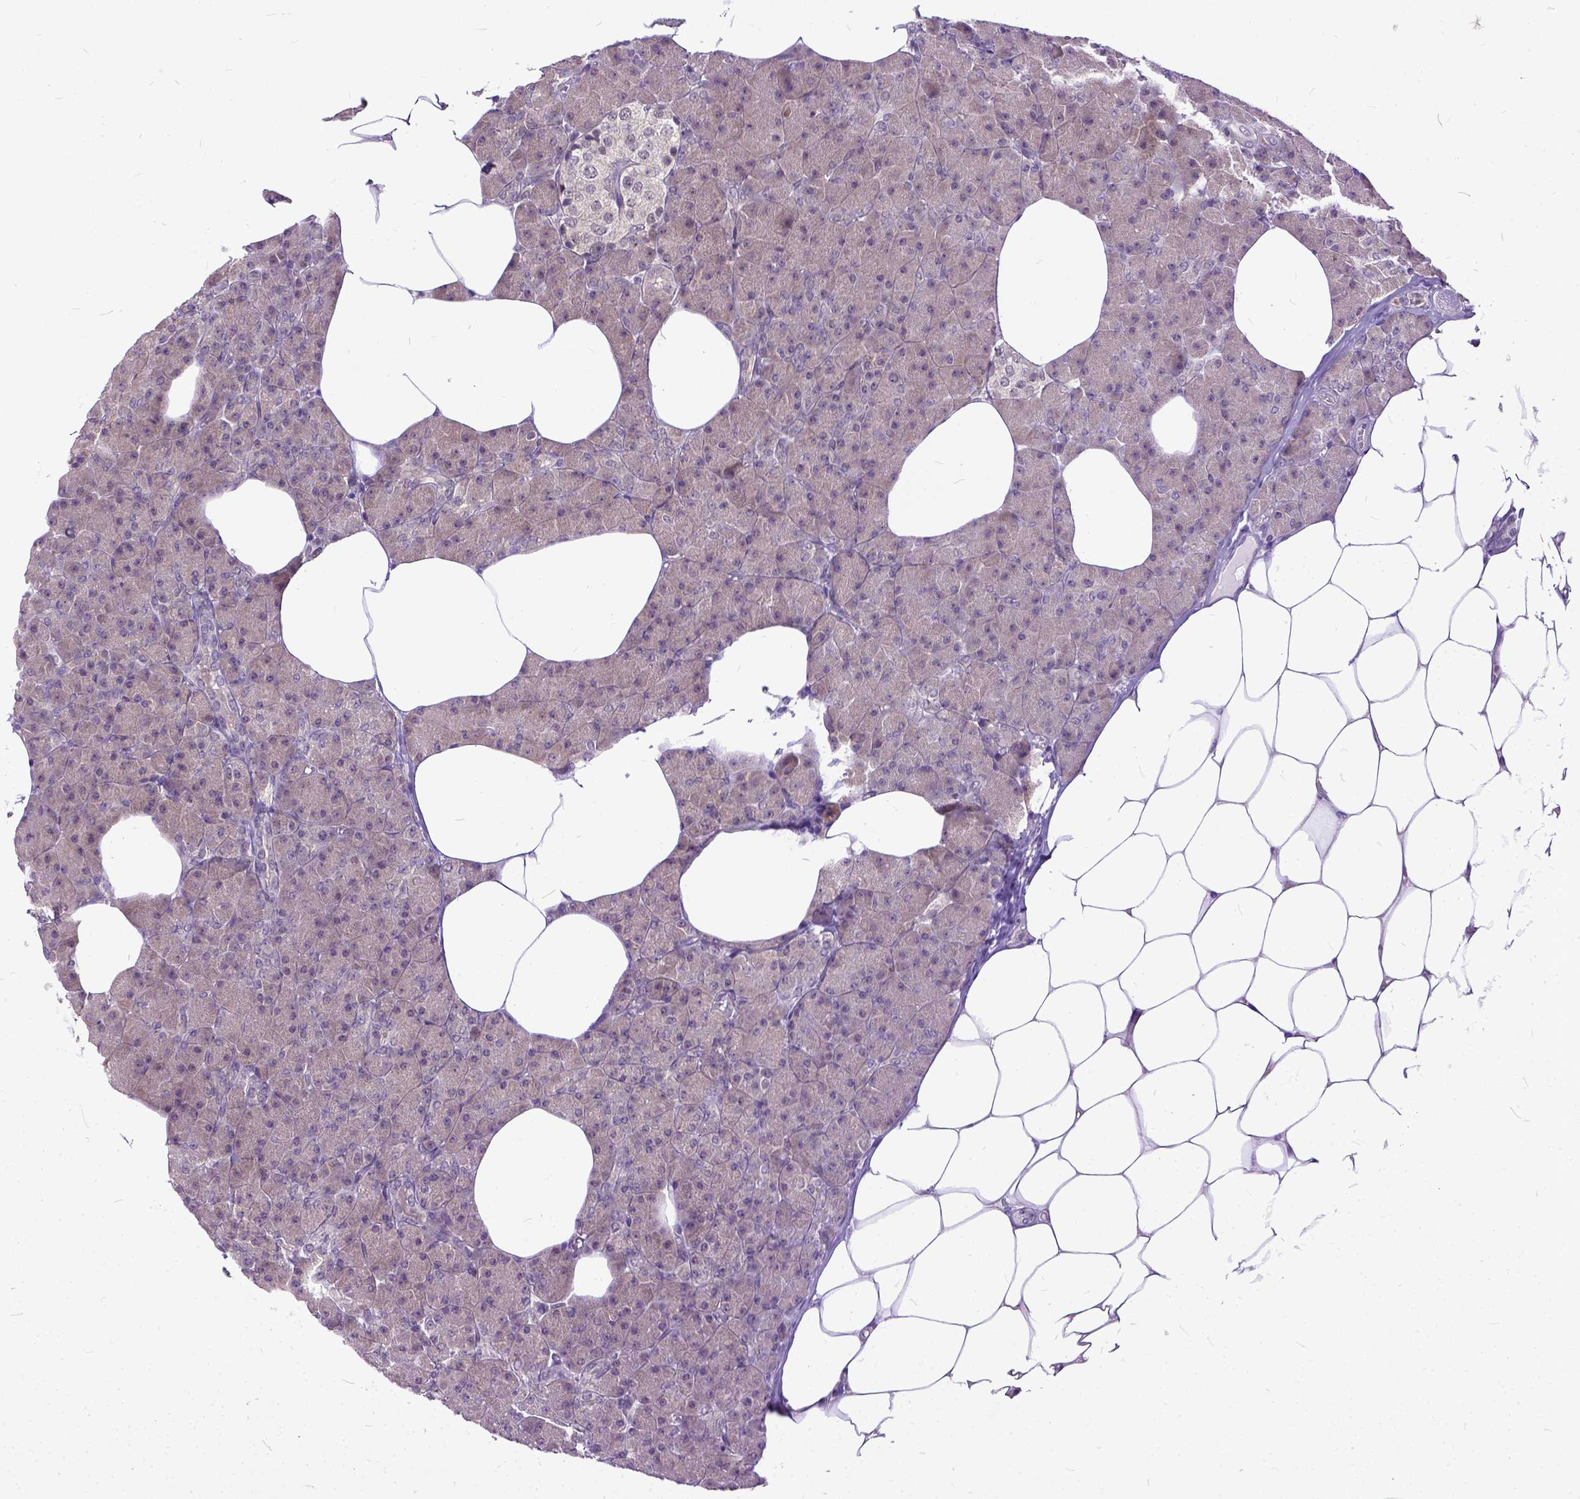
{"staining": {"intensity": "weak", "quantity": "25%-75%", "location": "cytoplasmic/membranous"}, "tissue": "pancreas", "cell_type": "Exocrine glandular cells", "image_type": "normal", "snomed": [{"axis": "morphology", "description": "Normal tissue, NOS"}, {"axis": "topography", "description": "Pancreas"}], "caption": "Immunohistochemistry of benign human pancreas exhibits low levels of weak cytoplasmic/membranous staining in approximately 25%-75% of exocrine glandular cells. Immunohistochemistry stains the protein of interest in brown and the nuclei are stained blue.", "gene": "TCEAL7", "patient": {"sex": "female", "age": 45}}